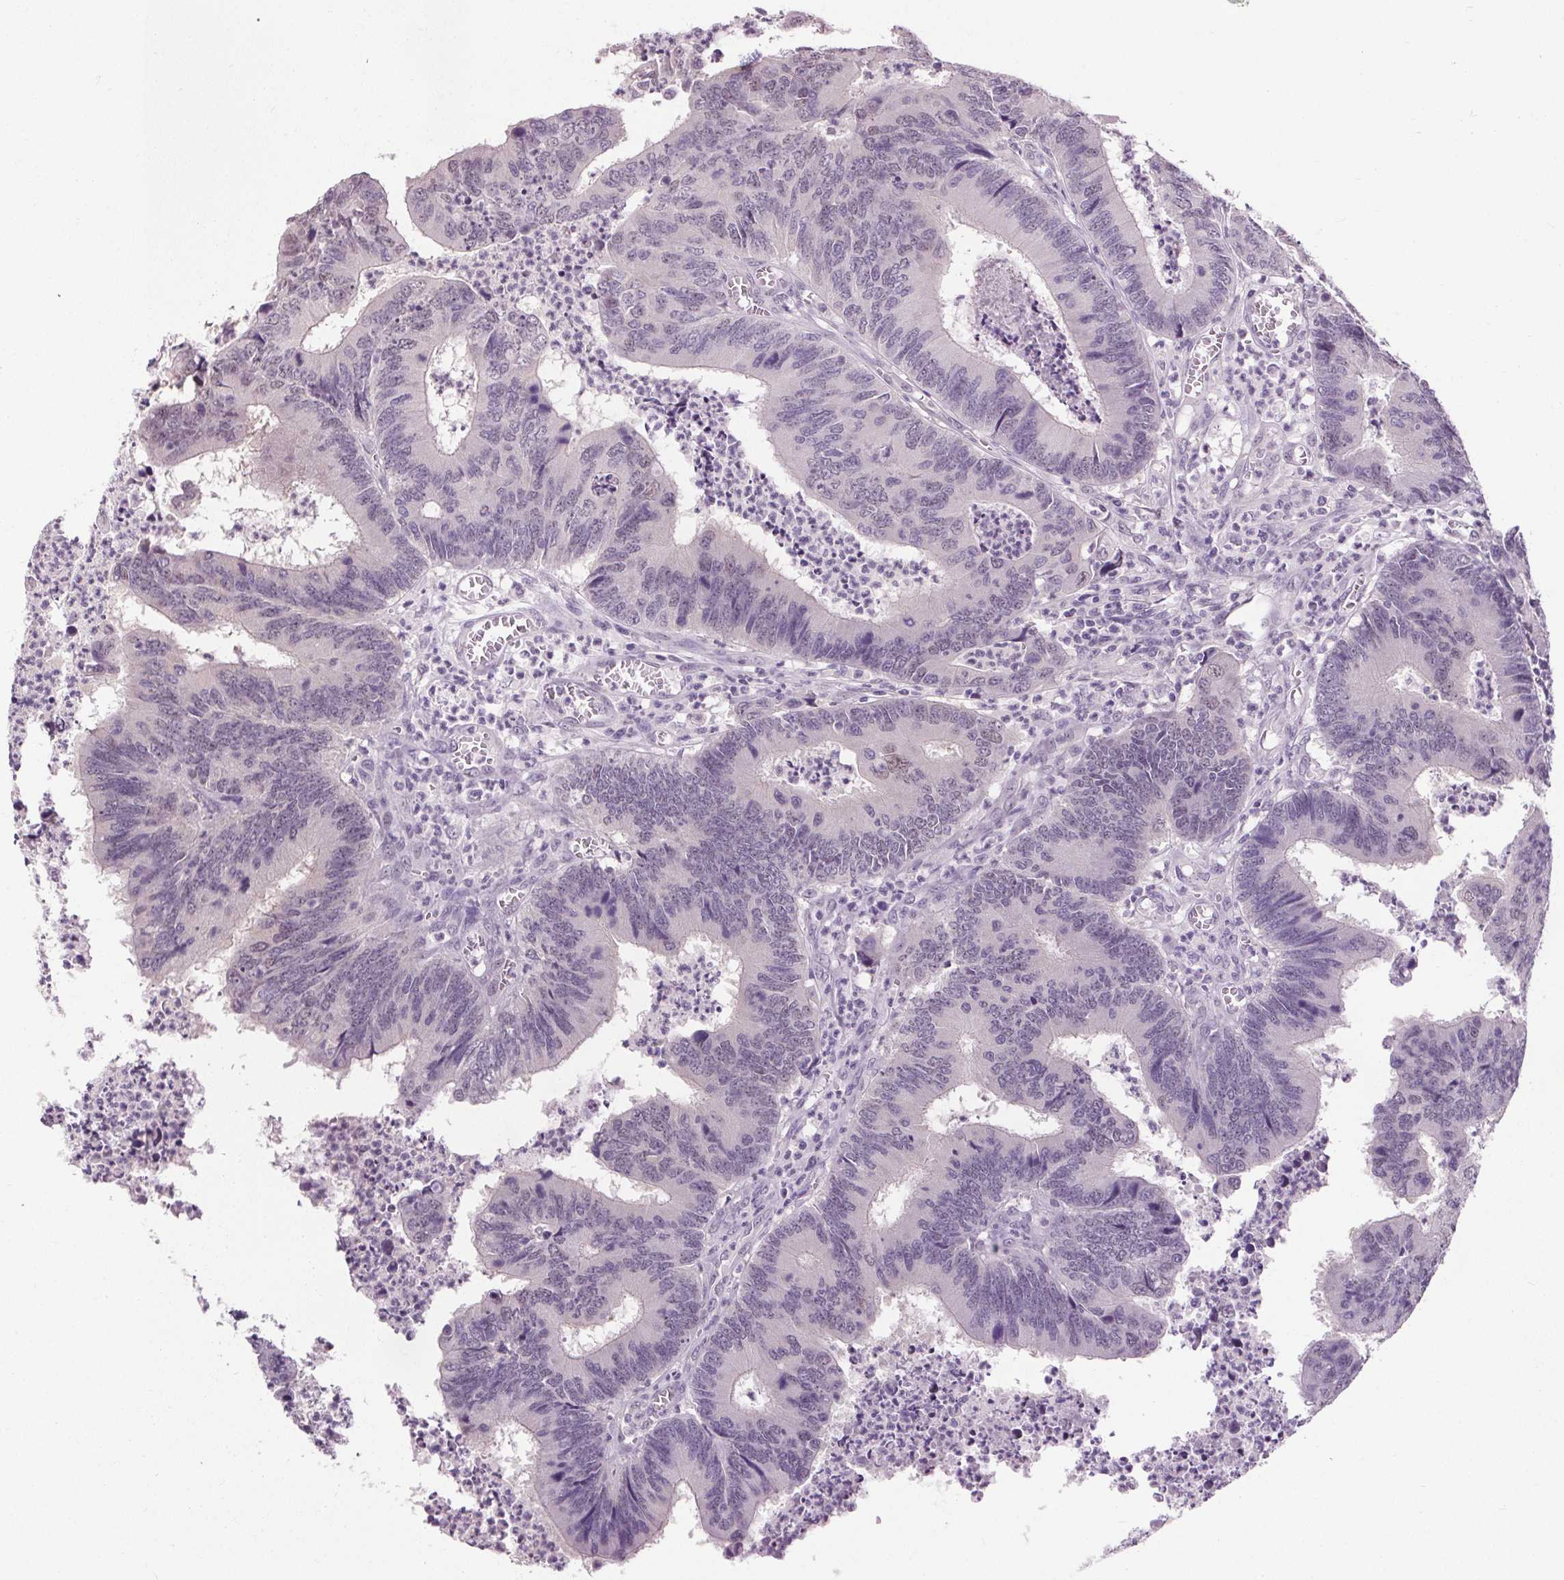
{"staining": {"intensity": "negative", "quantity": "none", "location": "none"}, "tissue": "colorectal cancer", "cell_type": "Tumor cells", "image_type": "cancer", "snomed": [{"axis": "morphology", "description": "Adenocarcinoma, NOS"}, {"axis": "topography", "description": "Colon"}], "caption": "An image of human colorectal adenocarcinoma is negative for staining in tumor cells.", "gene": "SLC2A9", "patient": {"sex": "female", "age": 67}}